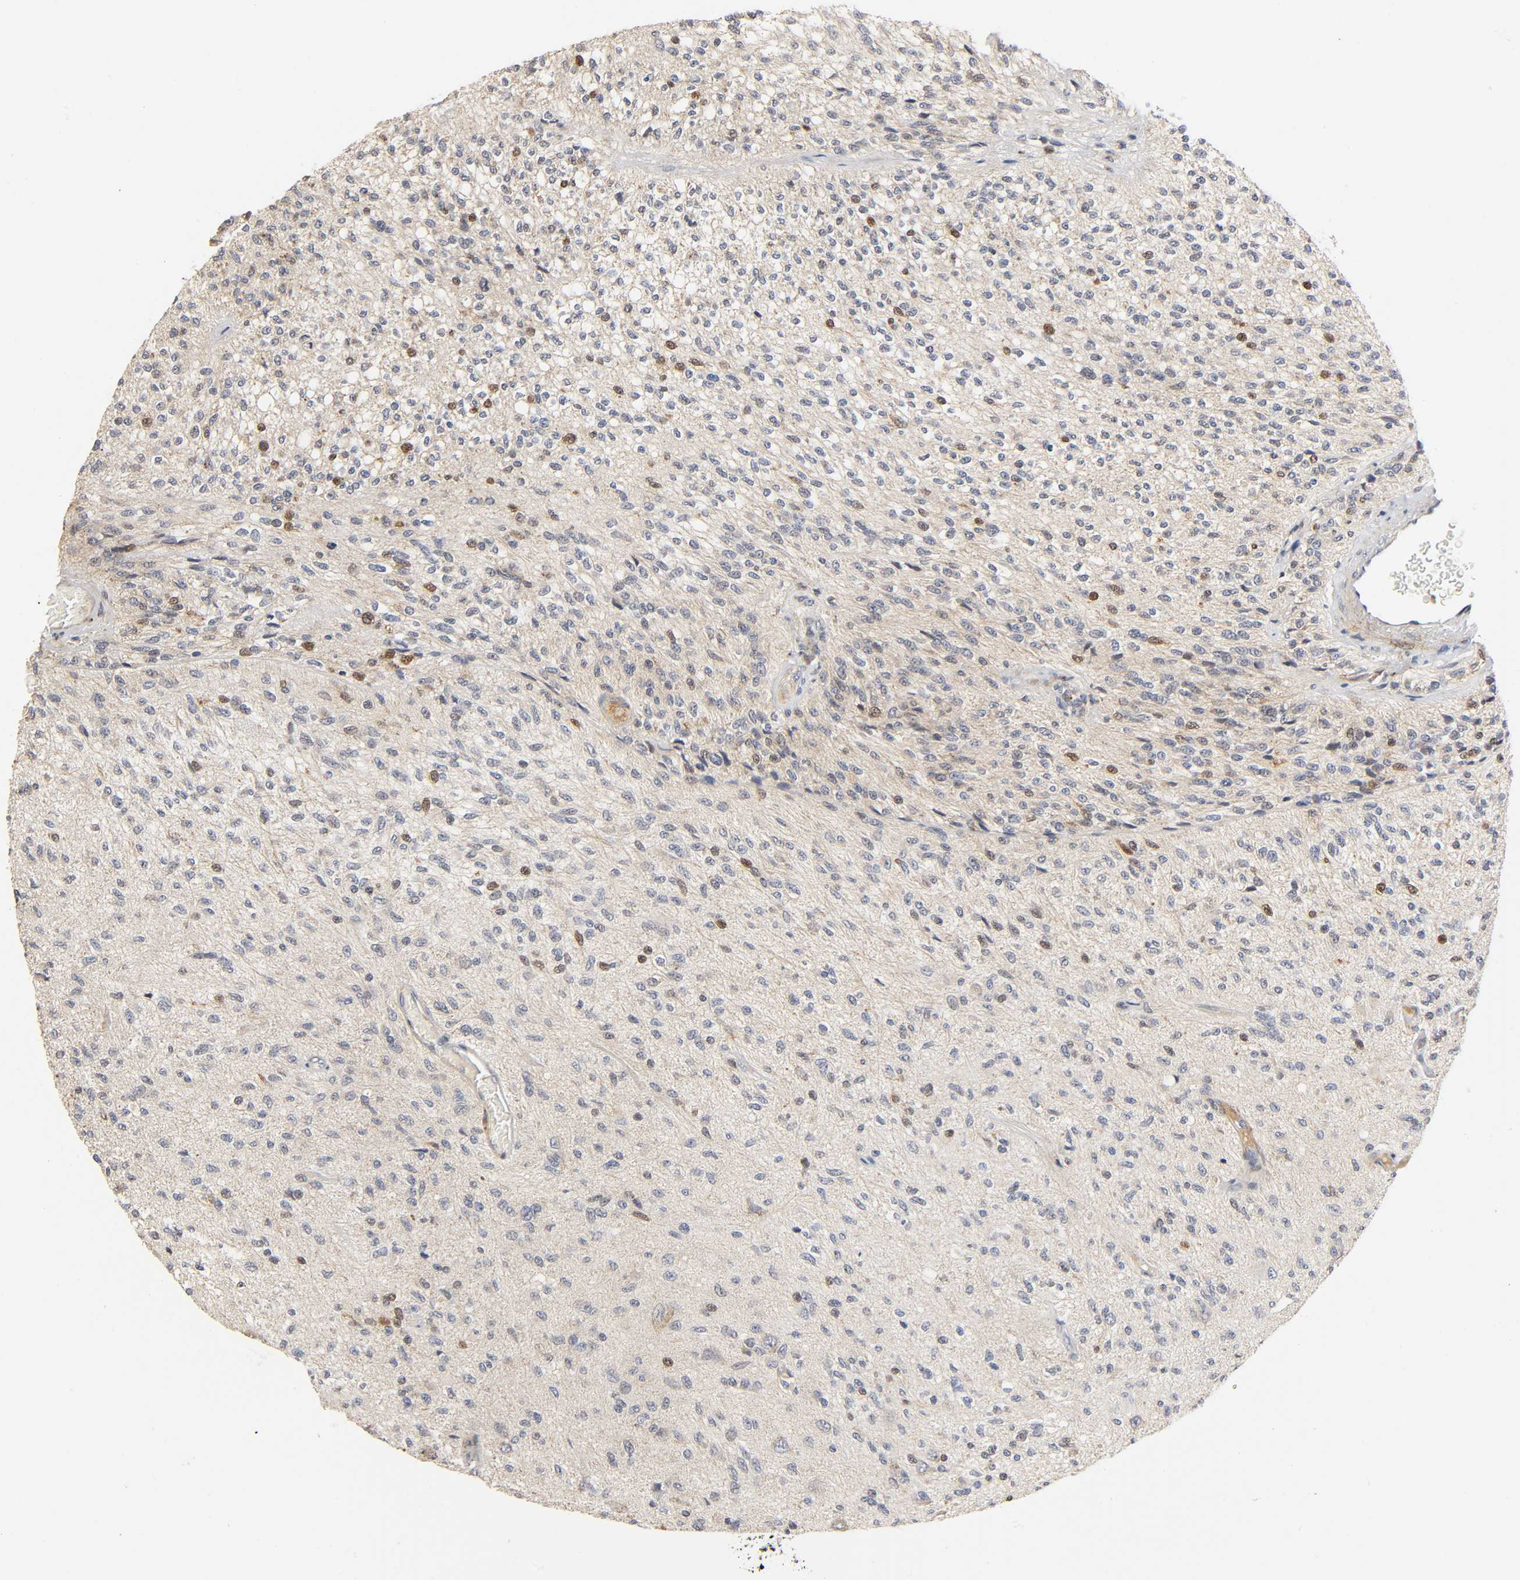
{"staining": {"intensity": "moderate", "quantity": "<25%", "location": "cytoplasmic/membranous,nuclear"}, "tissue": "glioma", "cell_type": "Tumor cells", "image_type": "cancer", "snomed": [{"axis": "morphology", "description": "Normal tissue, NOS"}, {"axis": "morphology", "description": "Glioma, malignant, High grade"}, {"axis": "topography", "description": "Cerebral cortex"}], "caption": "There is low levels of moderate cytoplasmic/membranous and nuclear staining in tumor cells of malignant glioma (high-grade), as demonstrated by immunohistochemical staining (brown color).", "gene": "CASP9", "patient": {"sex": "male", "age": 77}}